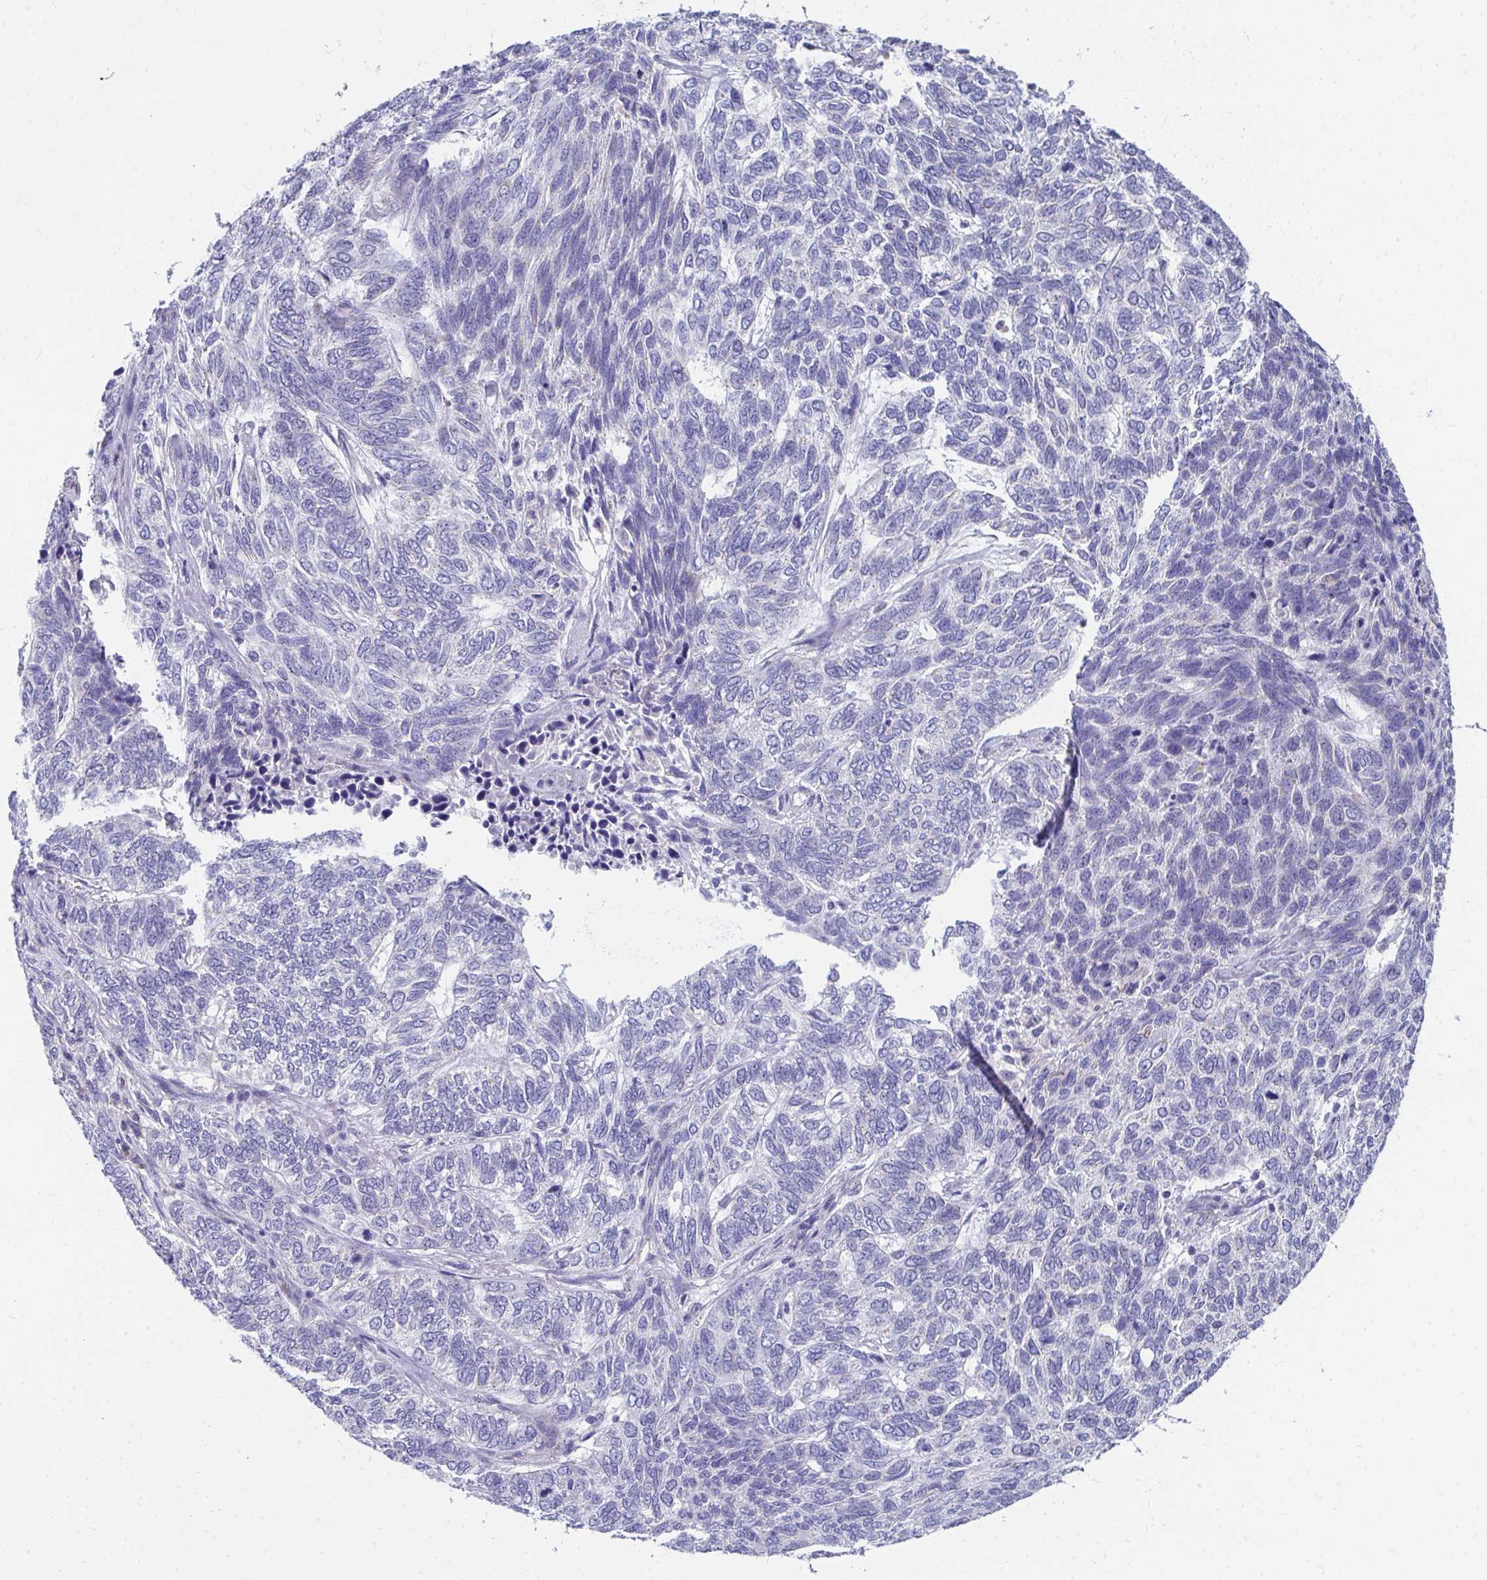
{"staining": {"intensity": "negative", "quantity": "none", "location": "none"}, "tissue": "skin cancer", "cell_type": "Tumor cells", "image_type": "cancer", "snomed": [{"axis": "morphology", "description": "Basal cell carcinoma"}, {"axis": "topography", "description": "Skin"}], "caption": "Histopathology image shows no significant protein expression in tumor cells of skin cancer (basal cell carcinoma).", "gene": "TMPRSS2", "patient": {"sex": "female", "age": 65}}